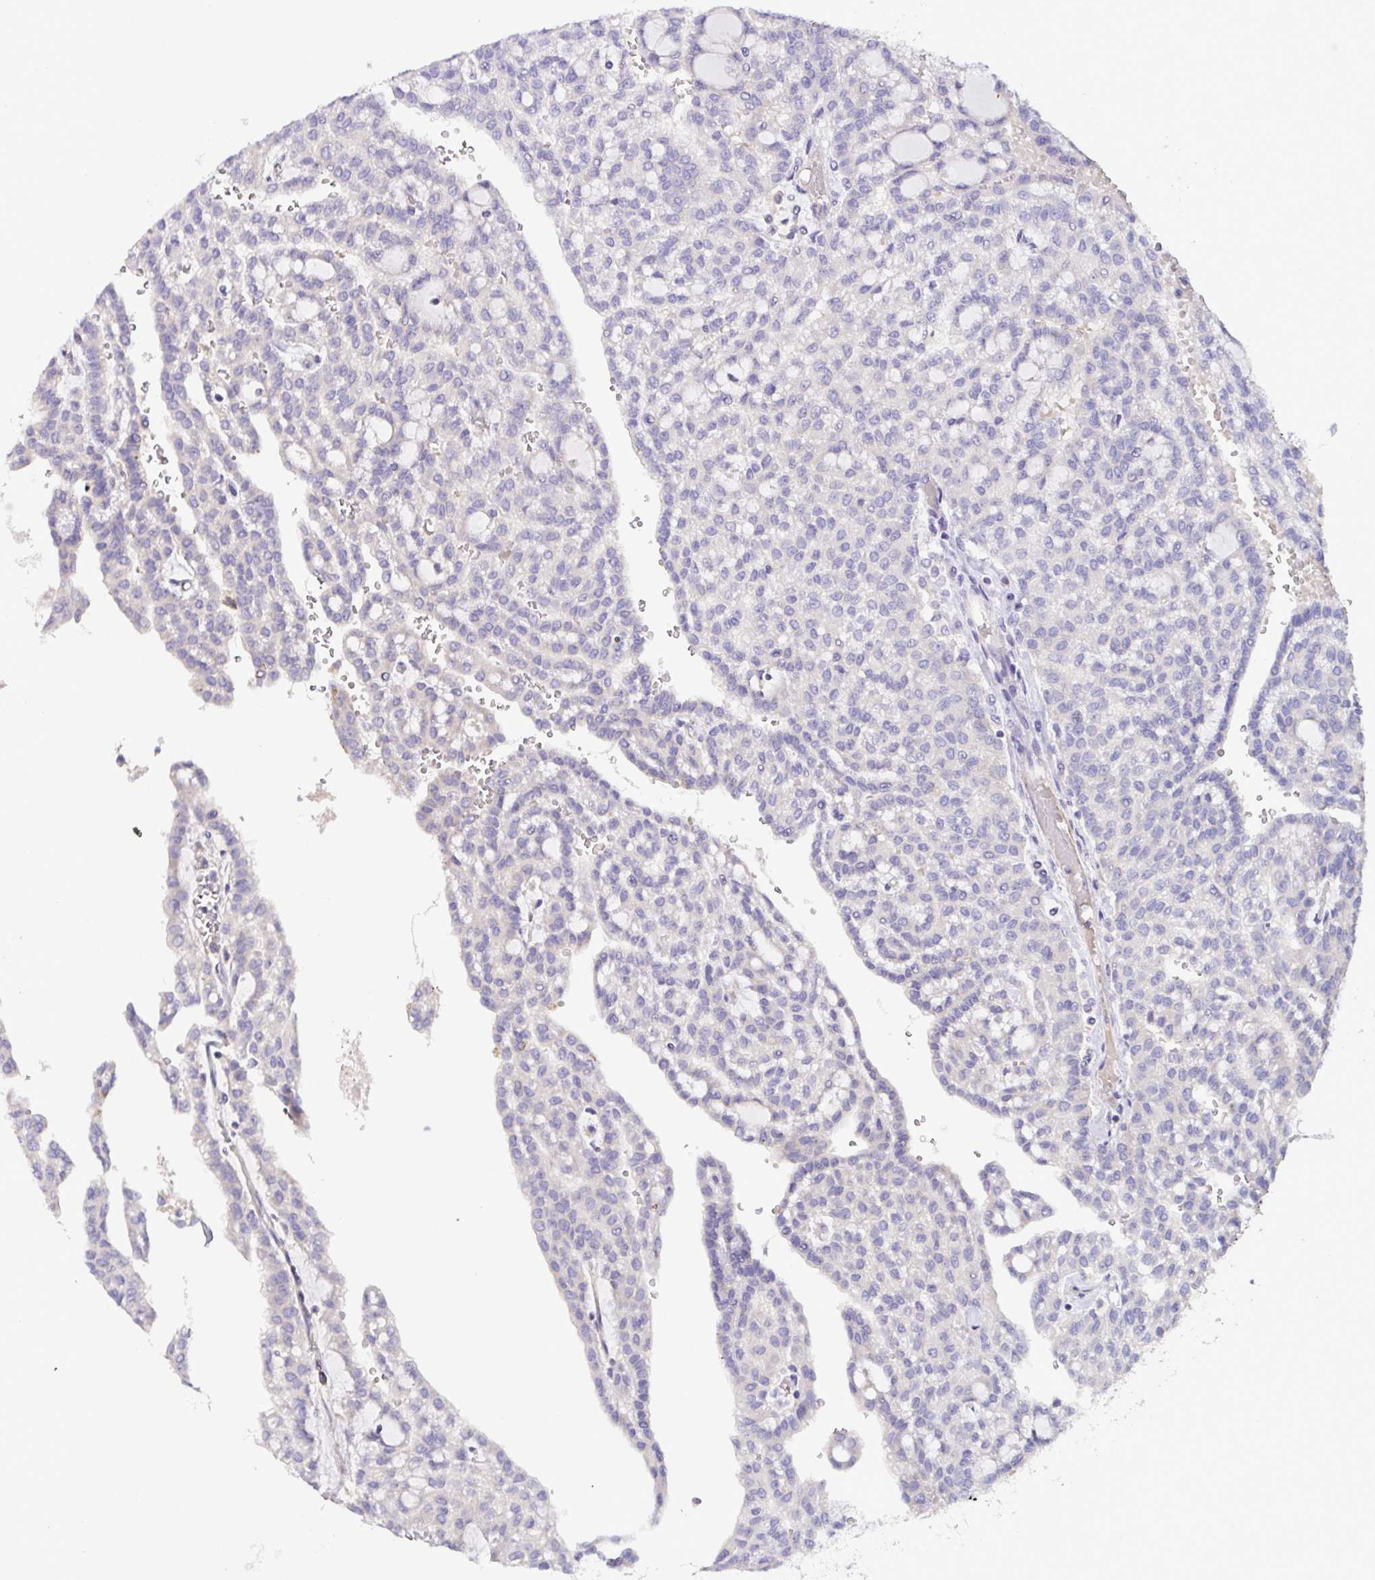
{"staining": {"intensity": "negative", "quantity": "none", "location": "none"}, "tissue": "renal cancer", "cell_type": "Tumor cells", "image_type": "cancer", "snomed": [{"axis": "morphology", "description": "Adenocarcinoma, NOS"}, {"axis": "topography", "description": "Kidney"}], "caption": "DAB (3,3'-diaminobenzidine) immunohistochemical staining of human renal cancer demonstrates no significant positivity in tumor cells.", "gene": "CFAP97D1", "patient": {"sex": "male", "age": 63}}